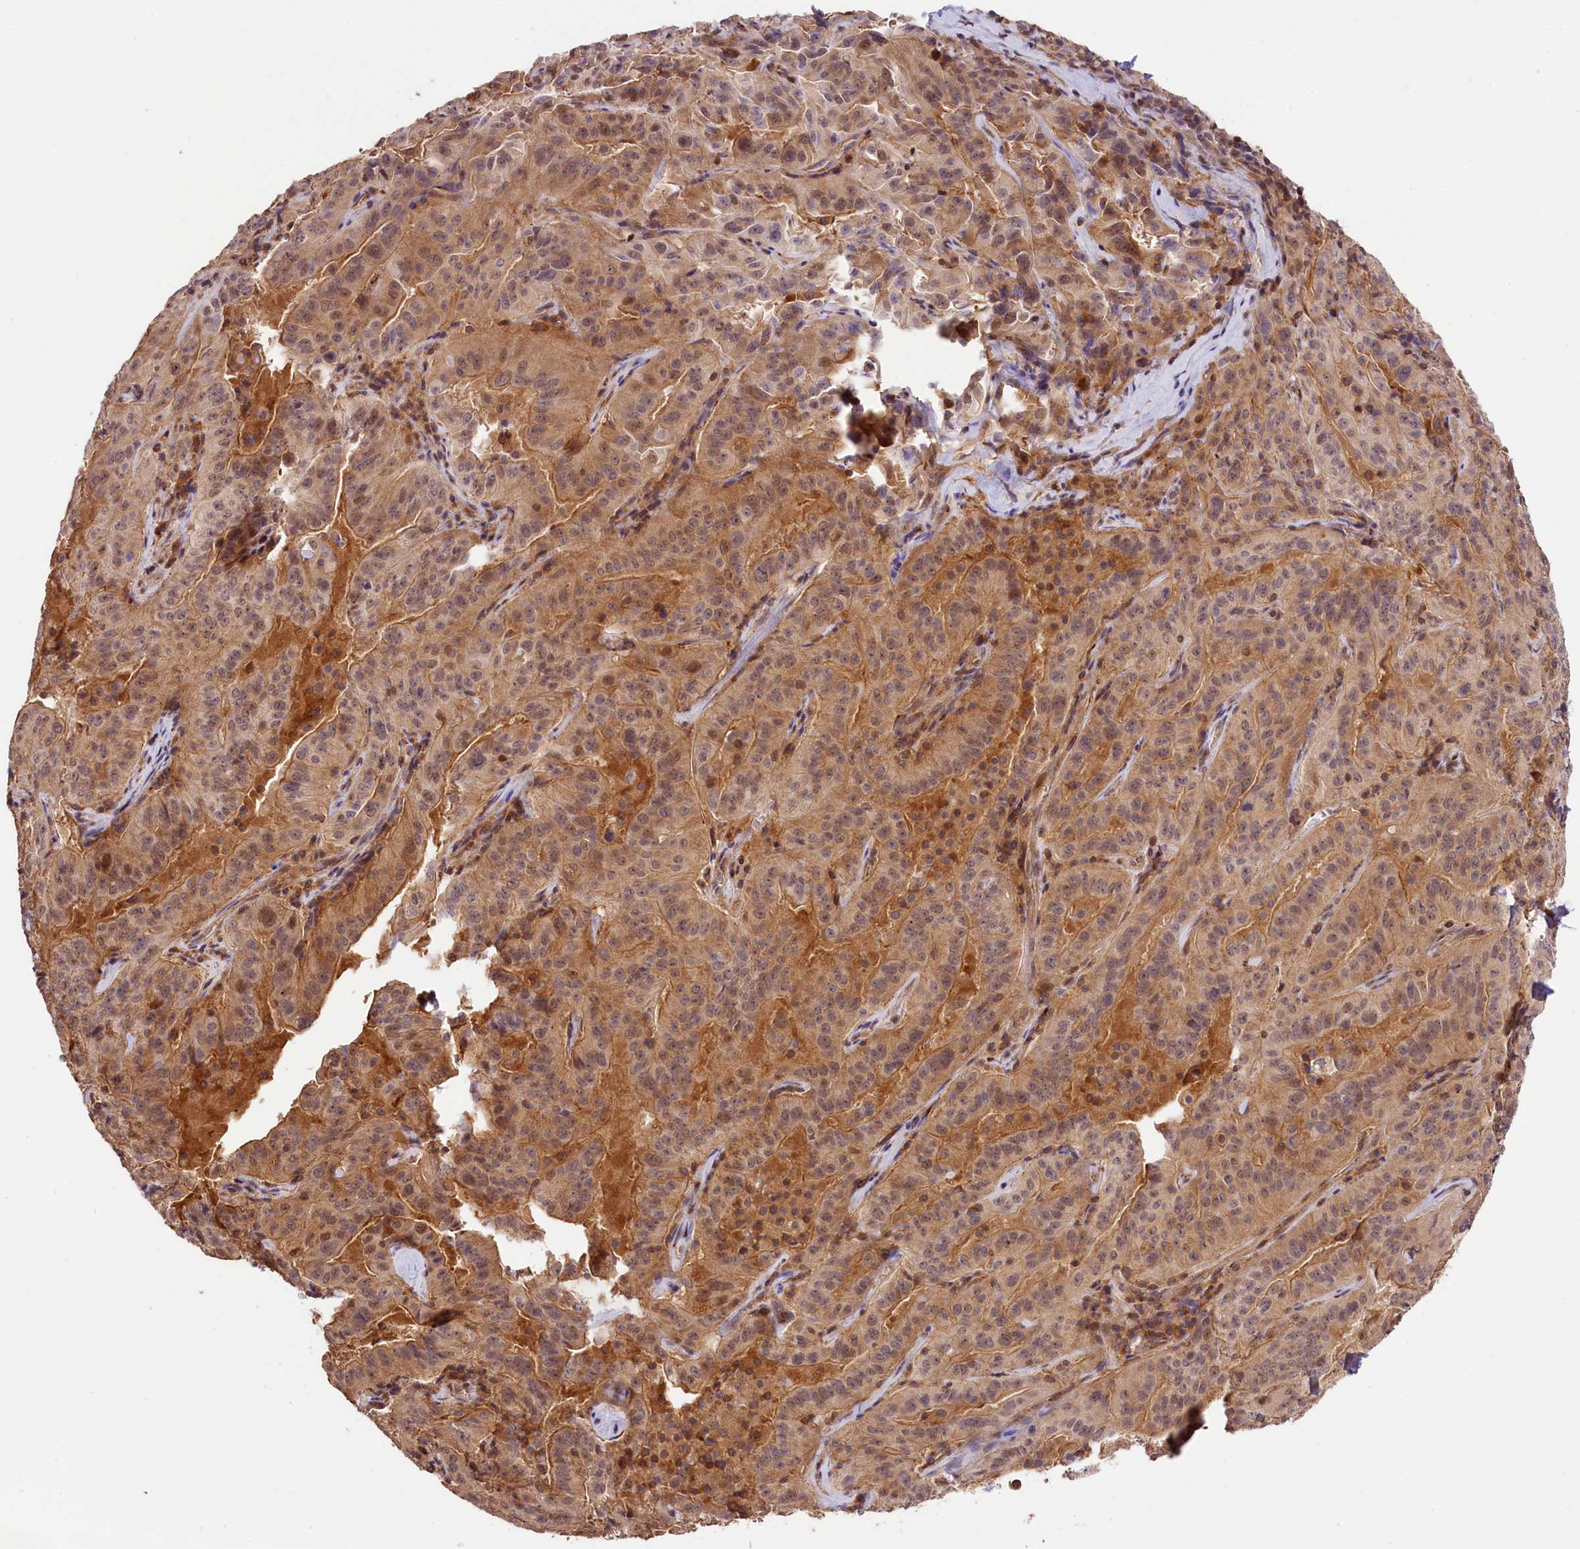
{"staining": {"intensity": "moderate", "quantity": ">75%", "location": "cytoplasmic/membranous,nuclear"}, "tissue": "pancreatic cancer", "cell_type": "Tumor cells", "image_type": "cancer", "snomed": [{"axis": "morphology", "description": "Adenocarcinoma, NOS"}, {"axis": "topography", "description": "Pancreas"}], "caption": "Human adenocarcinoma (pancreatic) stained with a protein marker displays moderate staining in tumor cells.", "gene": "CHORDC1", "patient": {"sex": "male", "age": 63}}